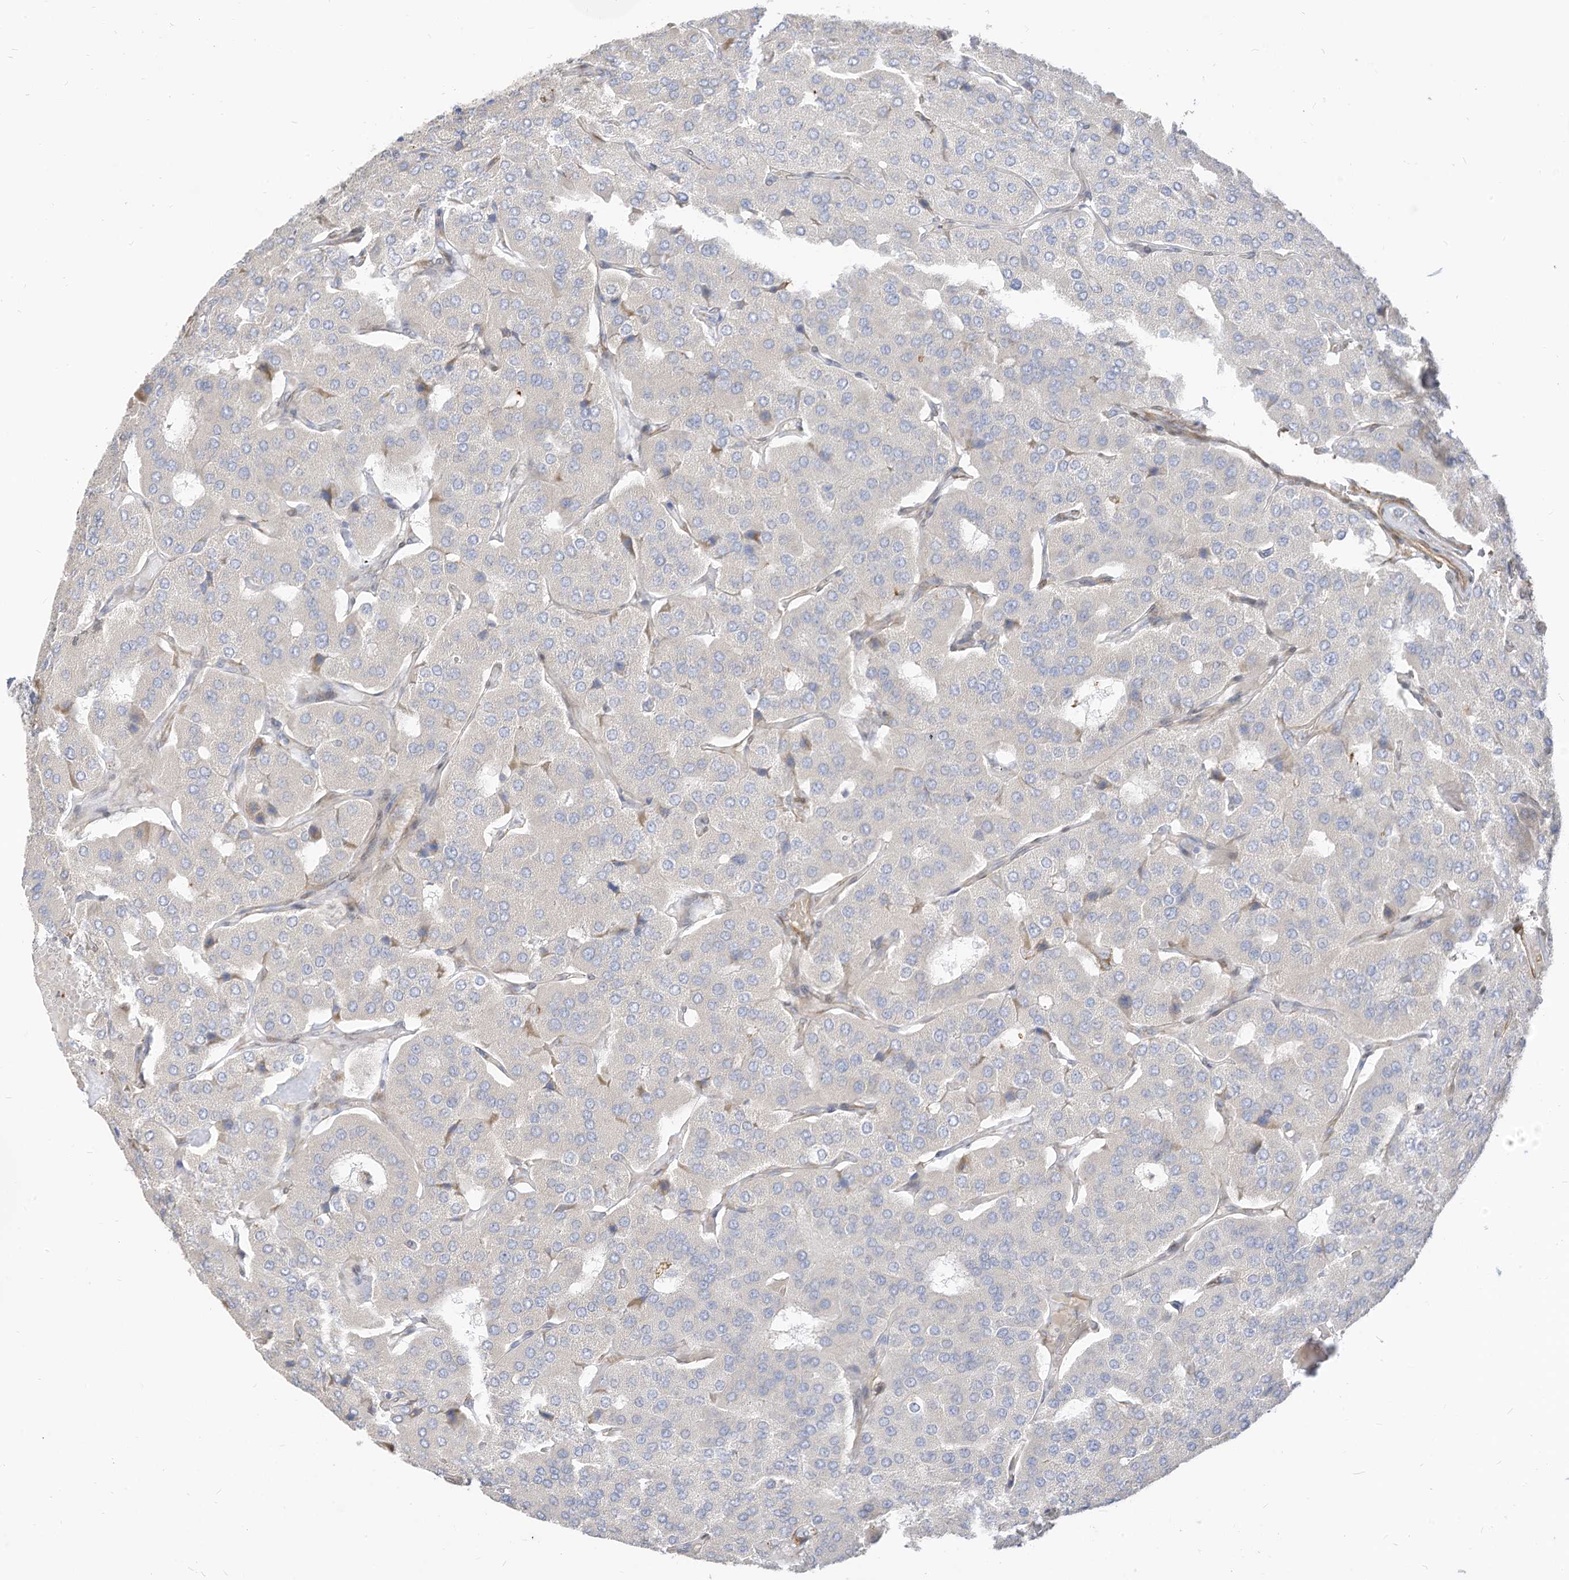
{"staining": {"intensity": "negative", "quantity": "none", "location": "none"}, "tissue": "parathyroid gland", "cell_type": "Glandular cells", "image_type": "normal", "snomed": [{"axis": "morphology", "description": "Normal tissue, NOS"}, {"axis": "morphology", "description": "Adenoma, NOS"}, {"axis": "topography", "description": "Parathyroid gland"}], "caption": "IHC histopathology image of unremarkable parathyroid gland: human parathyroid gland stained with DAB reveals no significant protein expression in glandular cells.", "gene": "ATP13A1", "patient": {"sex": "female", "age": 86}}